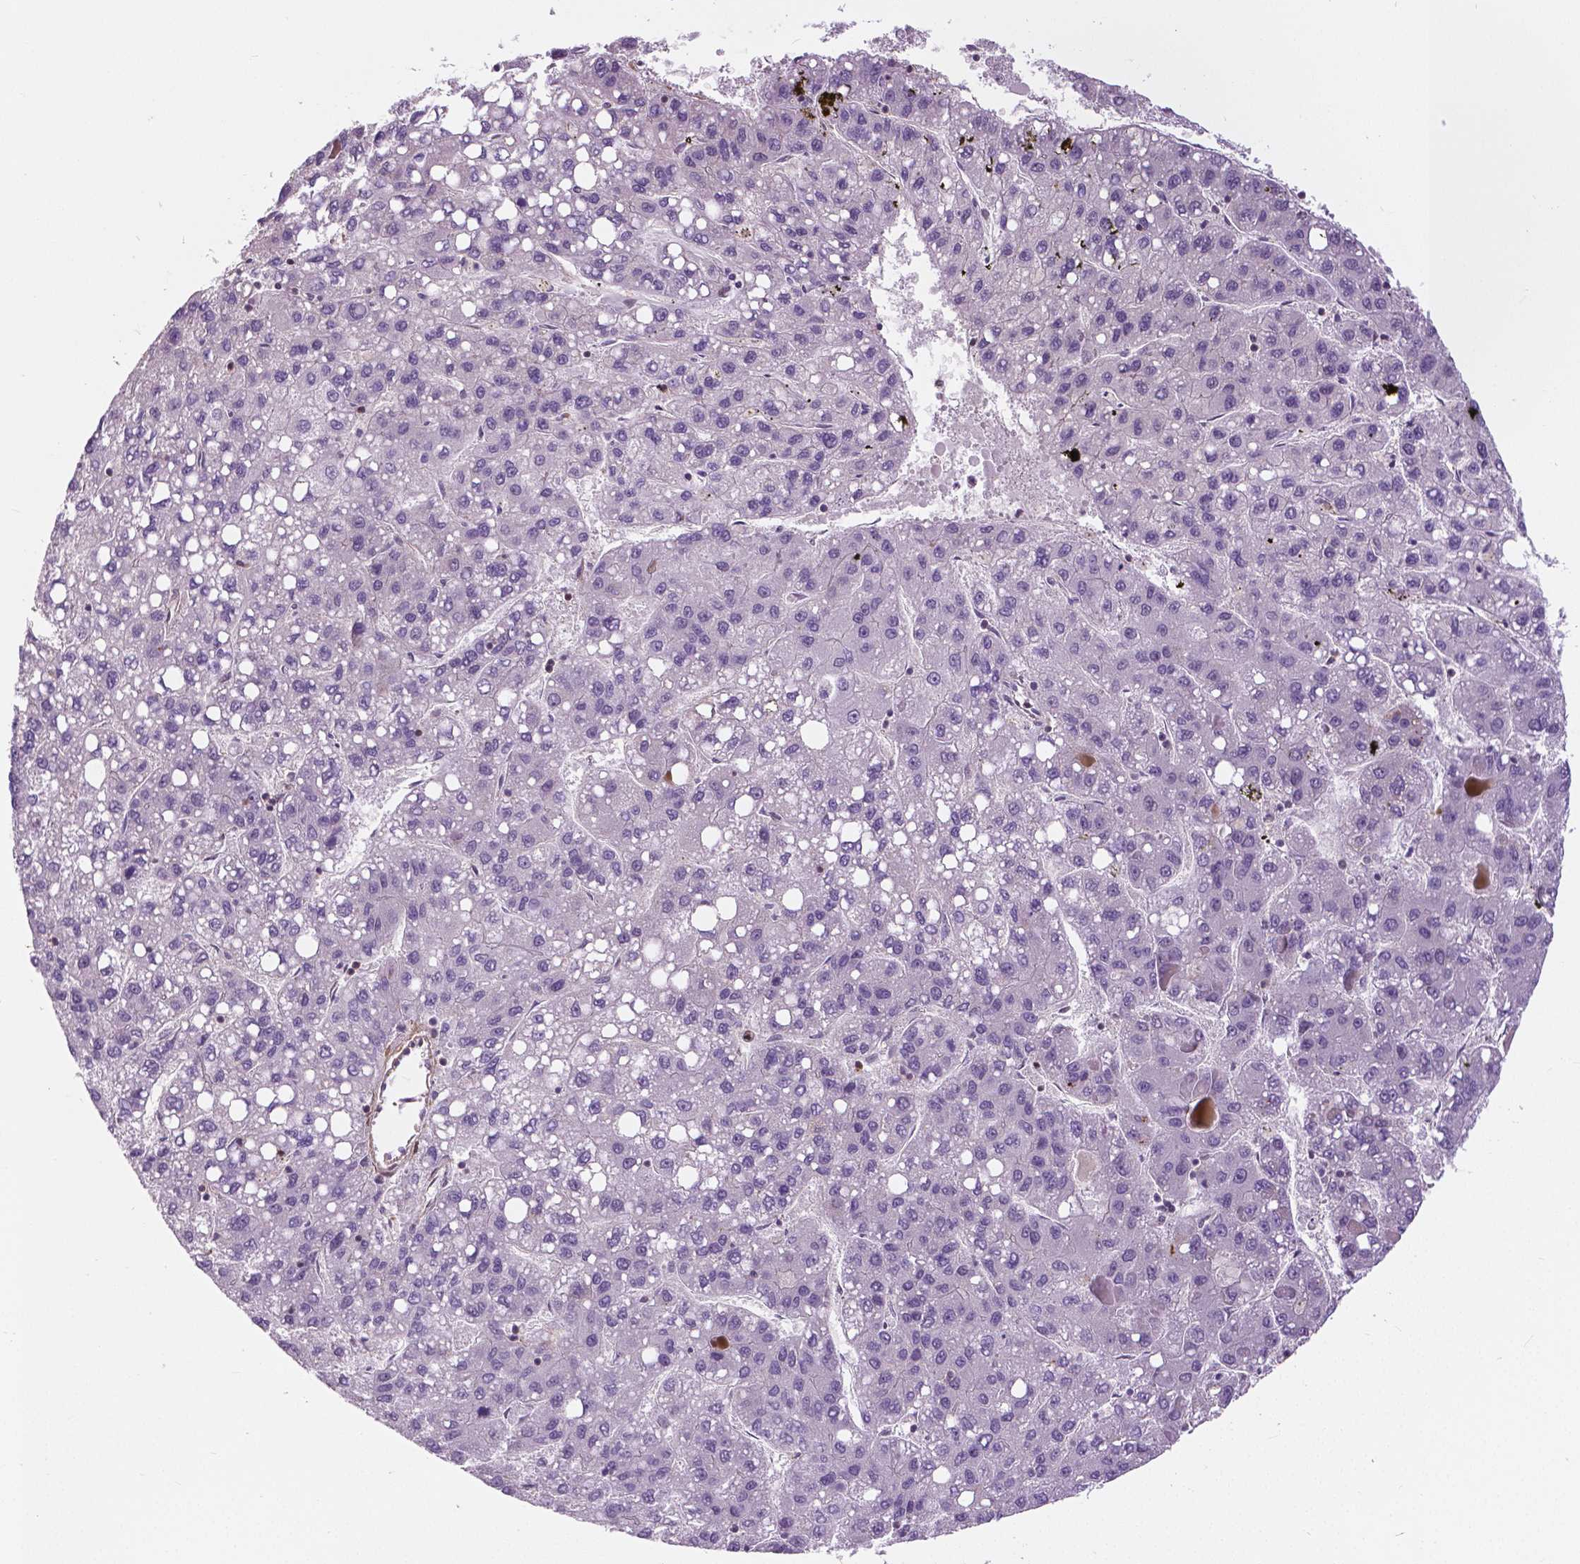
{"staining": {"intensity": "negative", "quantity": "none", "location": "none"}, "tissue": "liver cancer", "cell_type": "Tumor cells", "image_type": "cancer", "snomed": [{"axis": "morphology", "description": "Carcinoma, Hepatocellular, NOS"}, {"axis": "topography", "description": "Liver"}], "caption": "An image of human liver cancer (hepatocellular carcinoma) is negative for staining in tumor cells.", "gene": "ANXA13", "patient": {"sex": "female", "age": 82}}